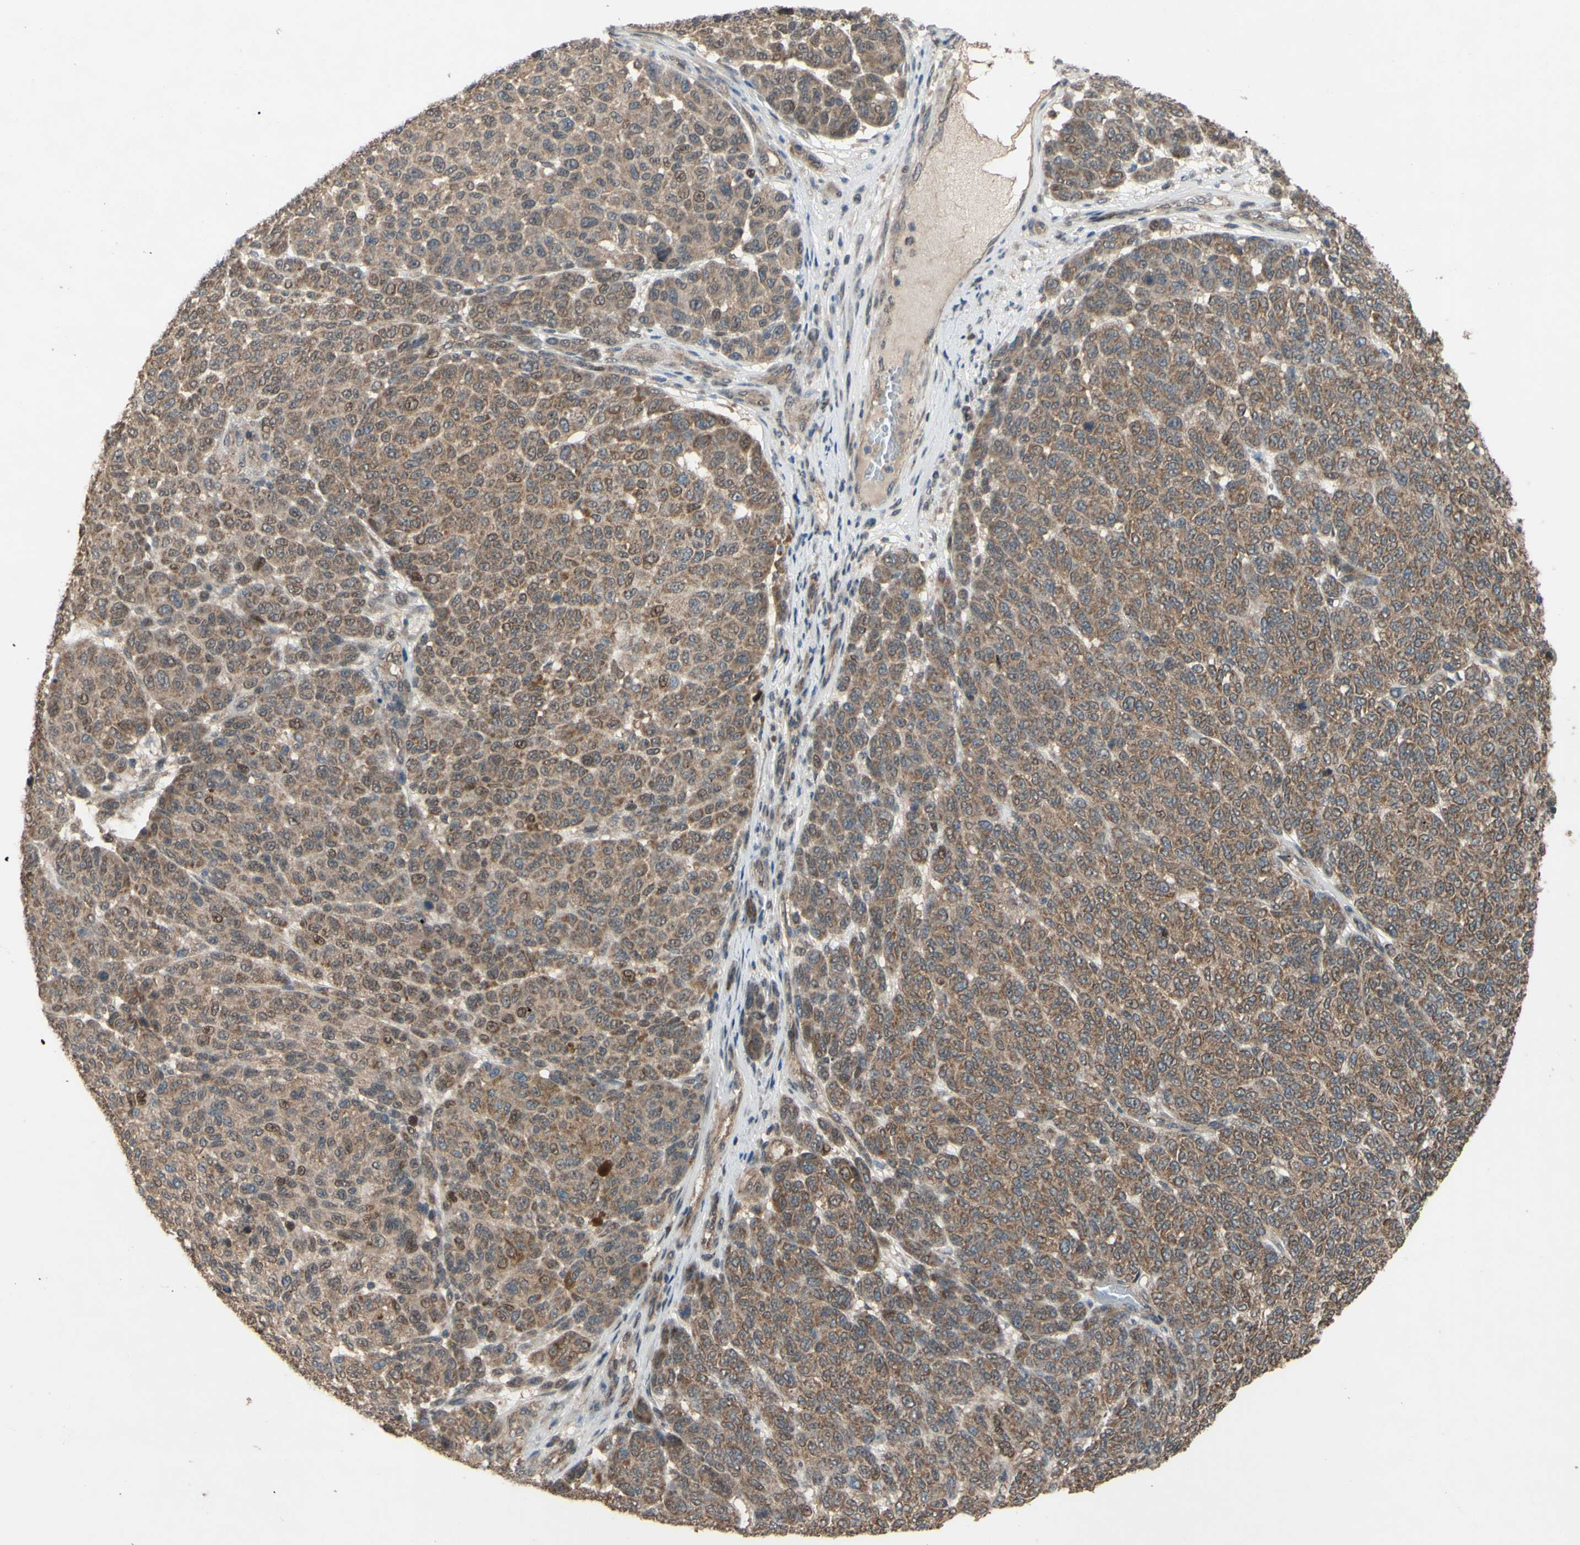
{"staining": {"intensity": "moderate", "quantity": ">75%", "location": "cytoplasmic/membranous"}, "tissue": "melanoma", "cell_type": "Tumor cells", "image_type": "cancer", "snomed": [{"axis": "morphology", "description": "Malignant melanoma, NOS"}, {"axis": "topography", "description": "Skin"}], "caption": "Immunohistochemistry histopathology image of neoplastic tissue: human malignant melanoma stained using immunohistochemistry (IHC) displays medium levels of moderate protein expression localized specifically in the cytoplasmic/membranous of tumor cells, appearing as a cytoplasmic/membranous brown color.", "gene": "CD164", "patient": {"sex": "male", "age": 59}}